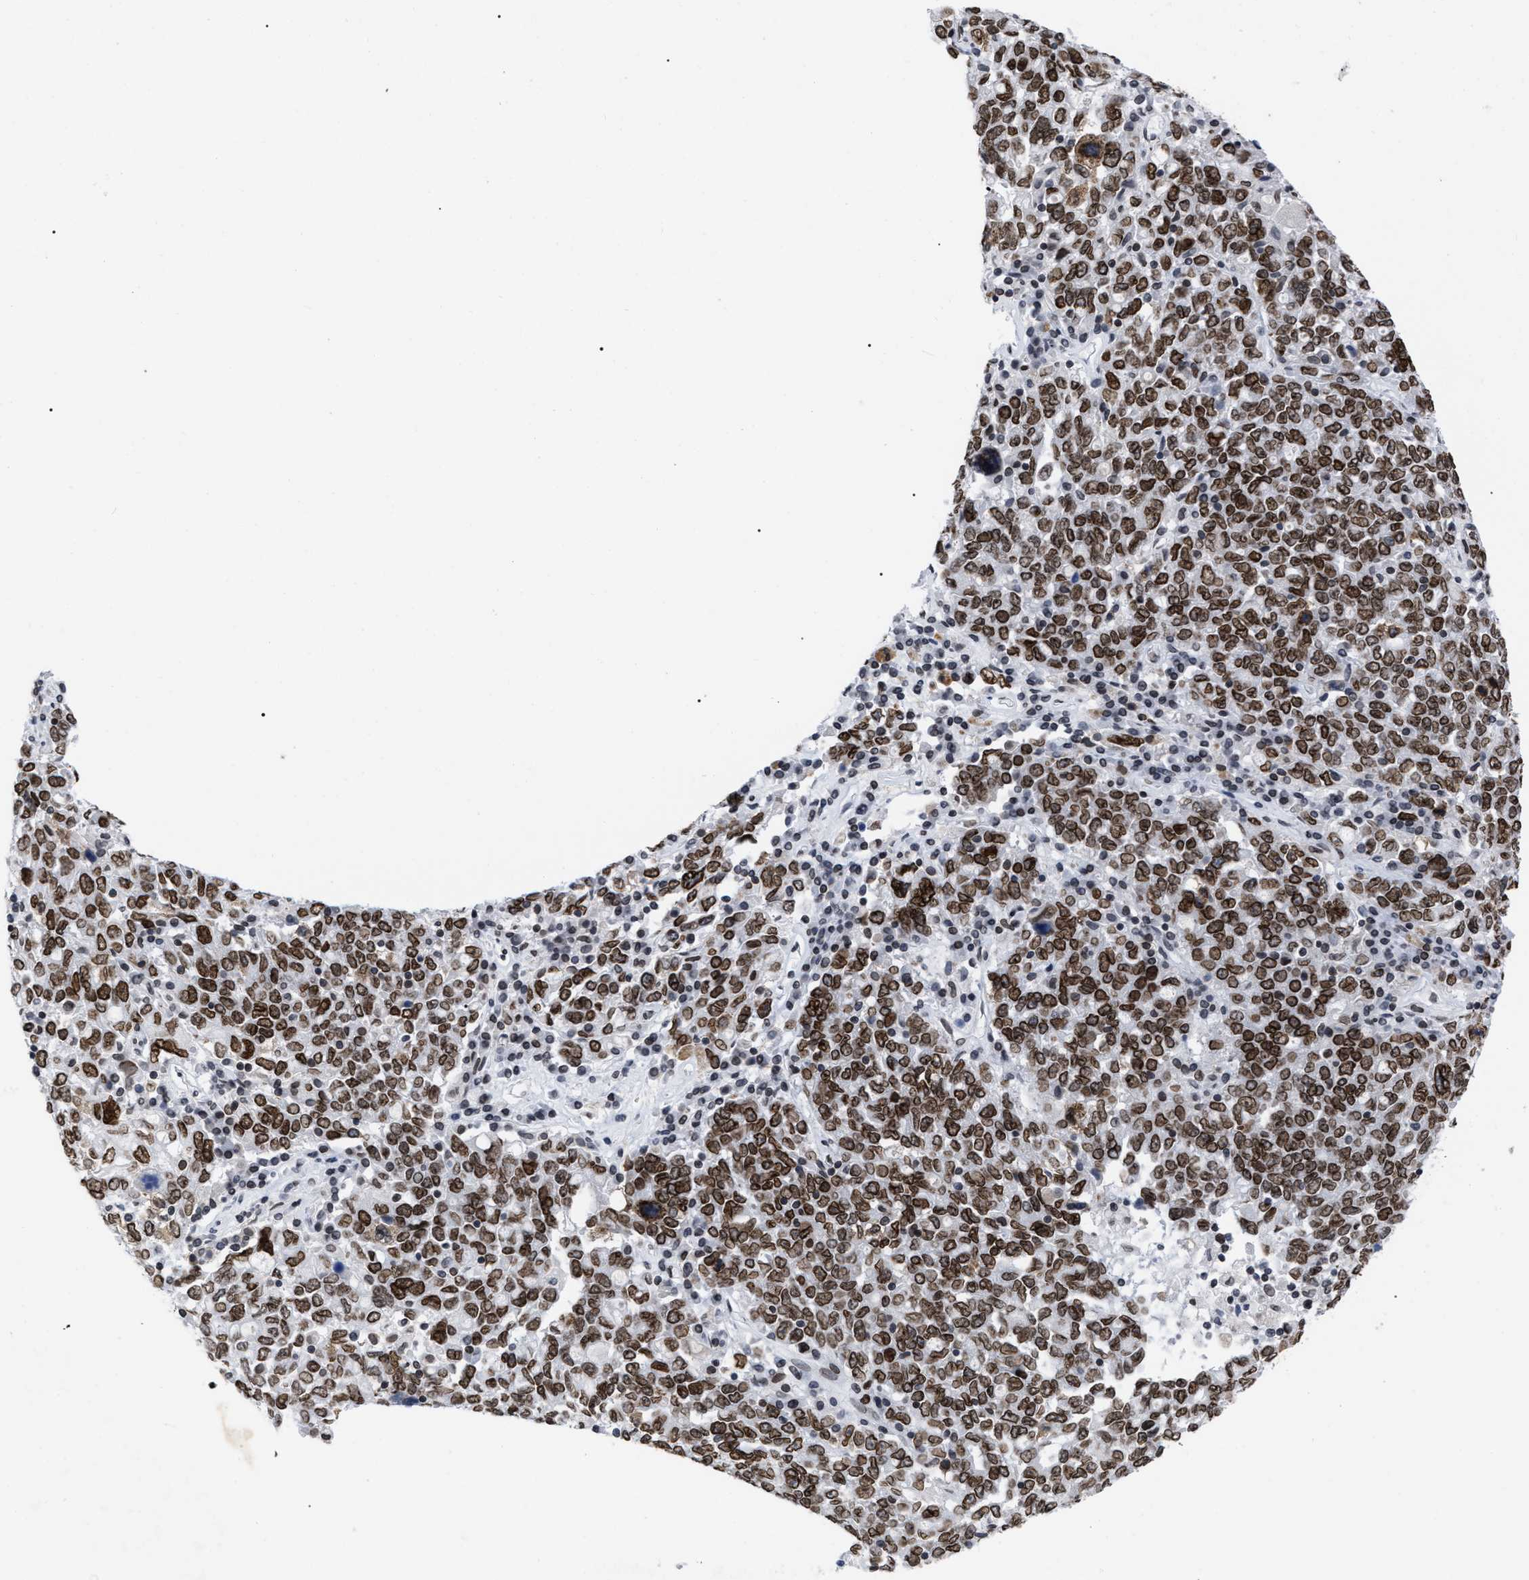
{"staining": {"intensity": "strong", "quantity": ">75%", "location": "cytoplasmic/membranous,nuclear"}, "tissue": "ovarian cancer", "cell_type": "Tumor cells", "image_type": "cancer", "snomed": [{"axis": "morphology", "description": "Carcinoma, endometroid"}, {"axis": "topography", "description": "Ovary"}], "caption": "A high-resolution histopathology image shows immunohistochemistry (IHC) staining of ovarian cancer (endometroid carcinoma), which displays strong cytoplasmic/membranous and nuclear staining in about >75% of tumor cells.", "gene": "TPR", "patient": {"sex": "female", "age": 62}}